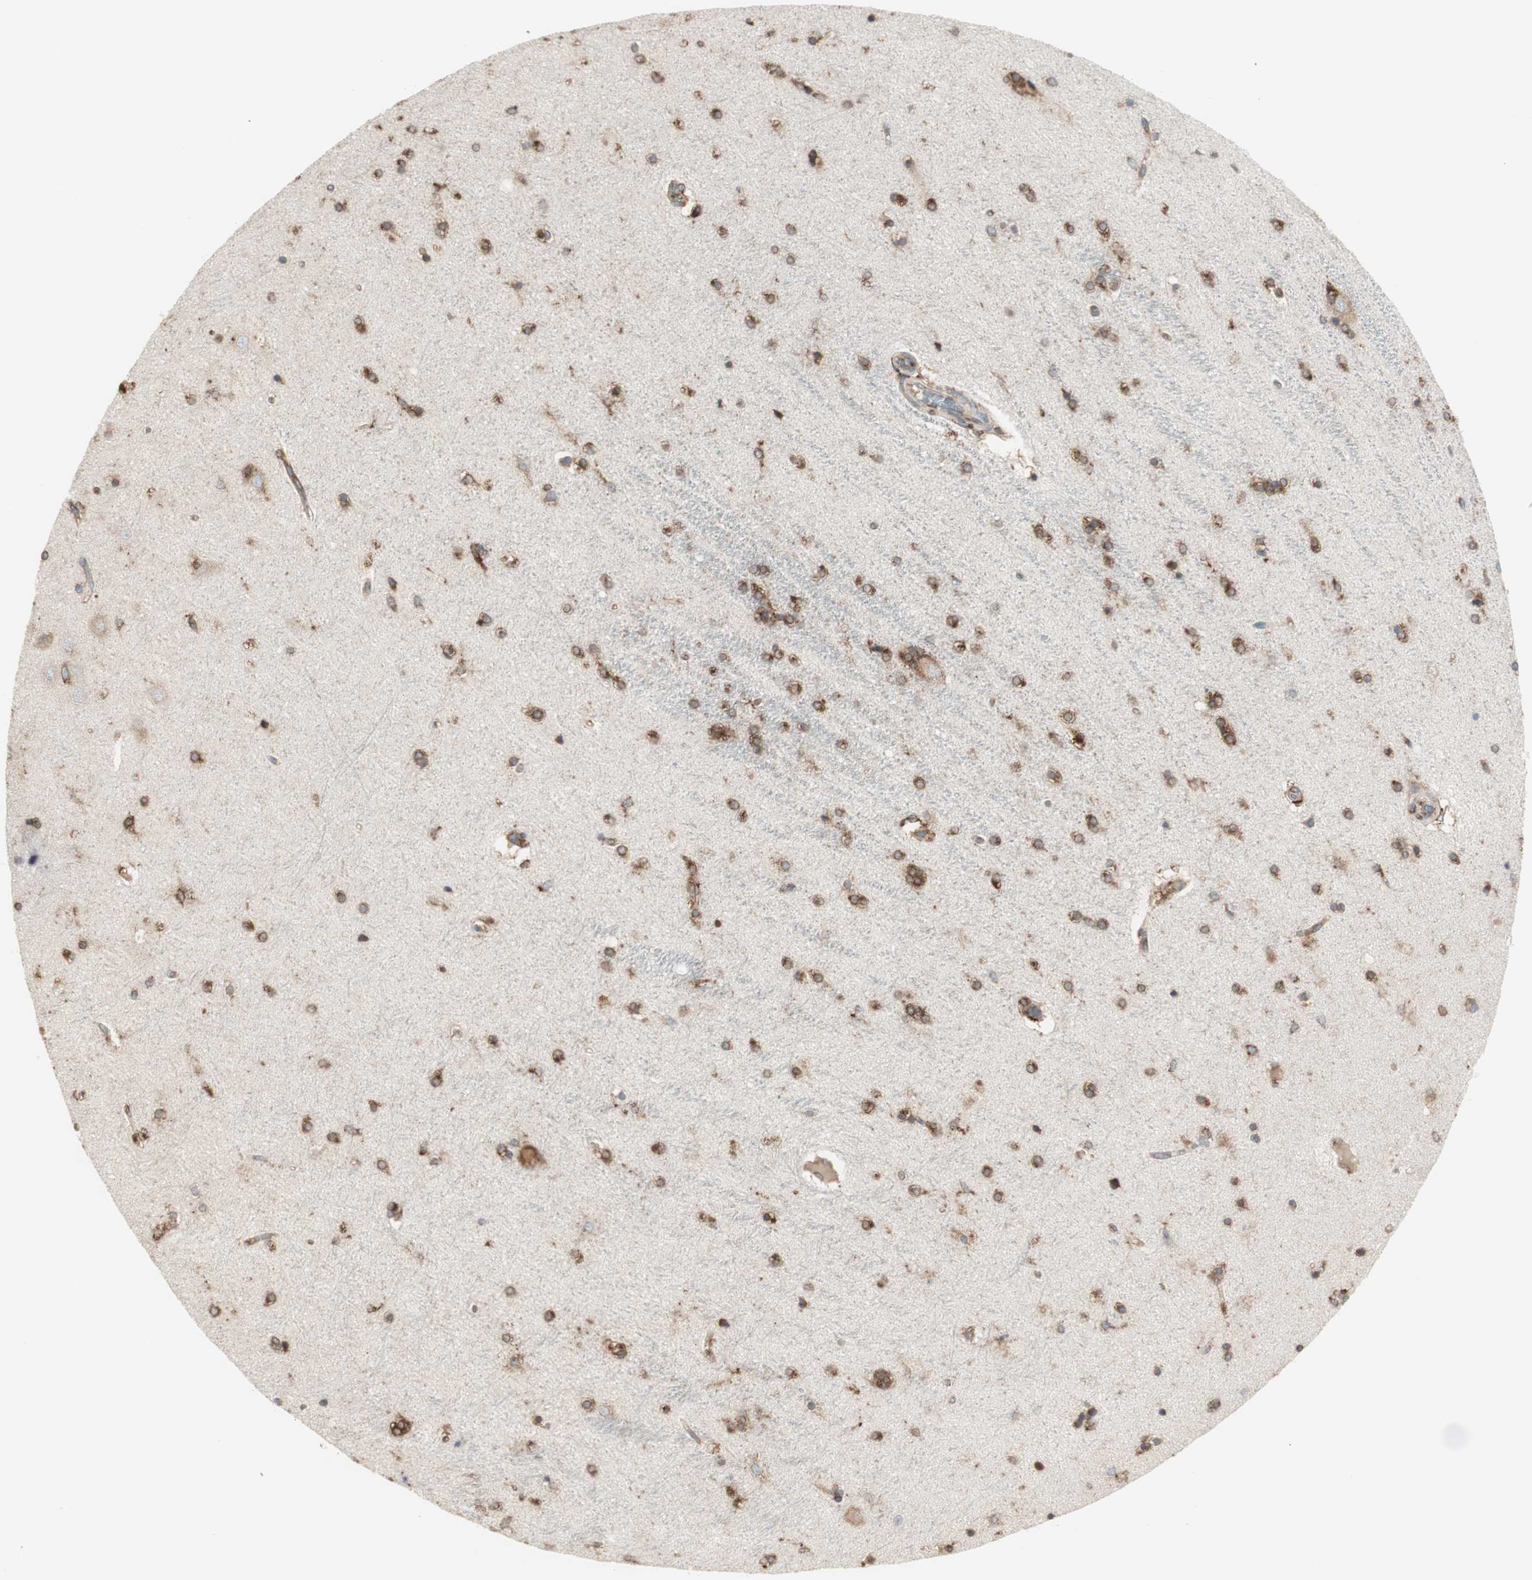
{"staining": {"intensity": "moderate", "quantity": ">75%", "location": "cytoplasmic/membranous"}, "tissue": "hippocampus", "cell_type": "Glial cells", "image_type": "normal", "snomed": [{"axis": "morphology", "description": "Normal tissue, NOS"}, {"axis": "topography", "description": "Hippocampus"}], "caption": "An image of human hippocampus stained for a protein exhibits moderate cytoplasmic/membranous brown staining in glial cells.", "gene": "RRBP1", "patient": {"sex": "female", "age": 54}}